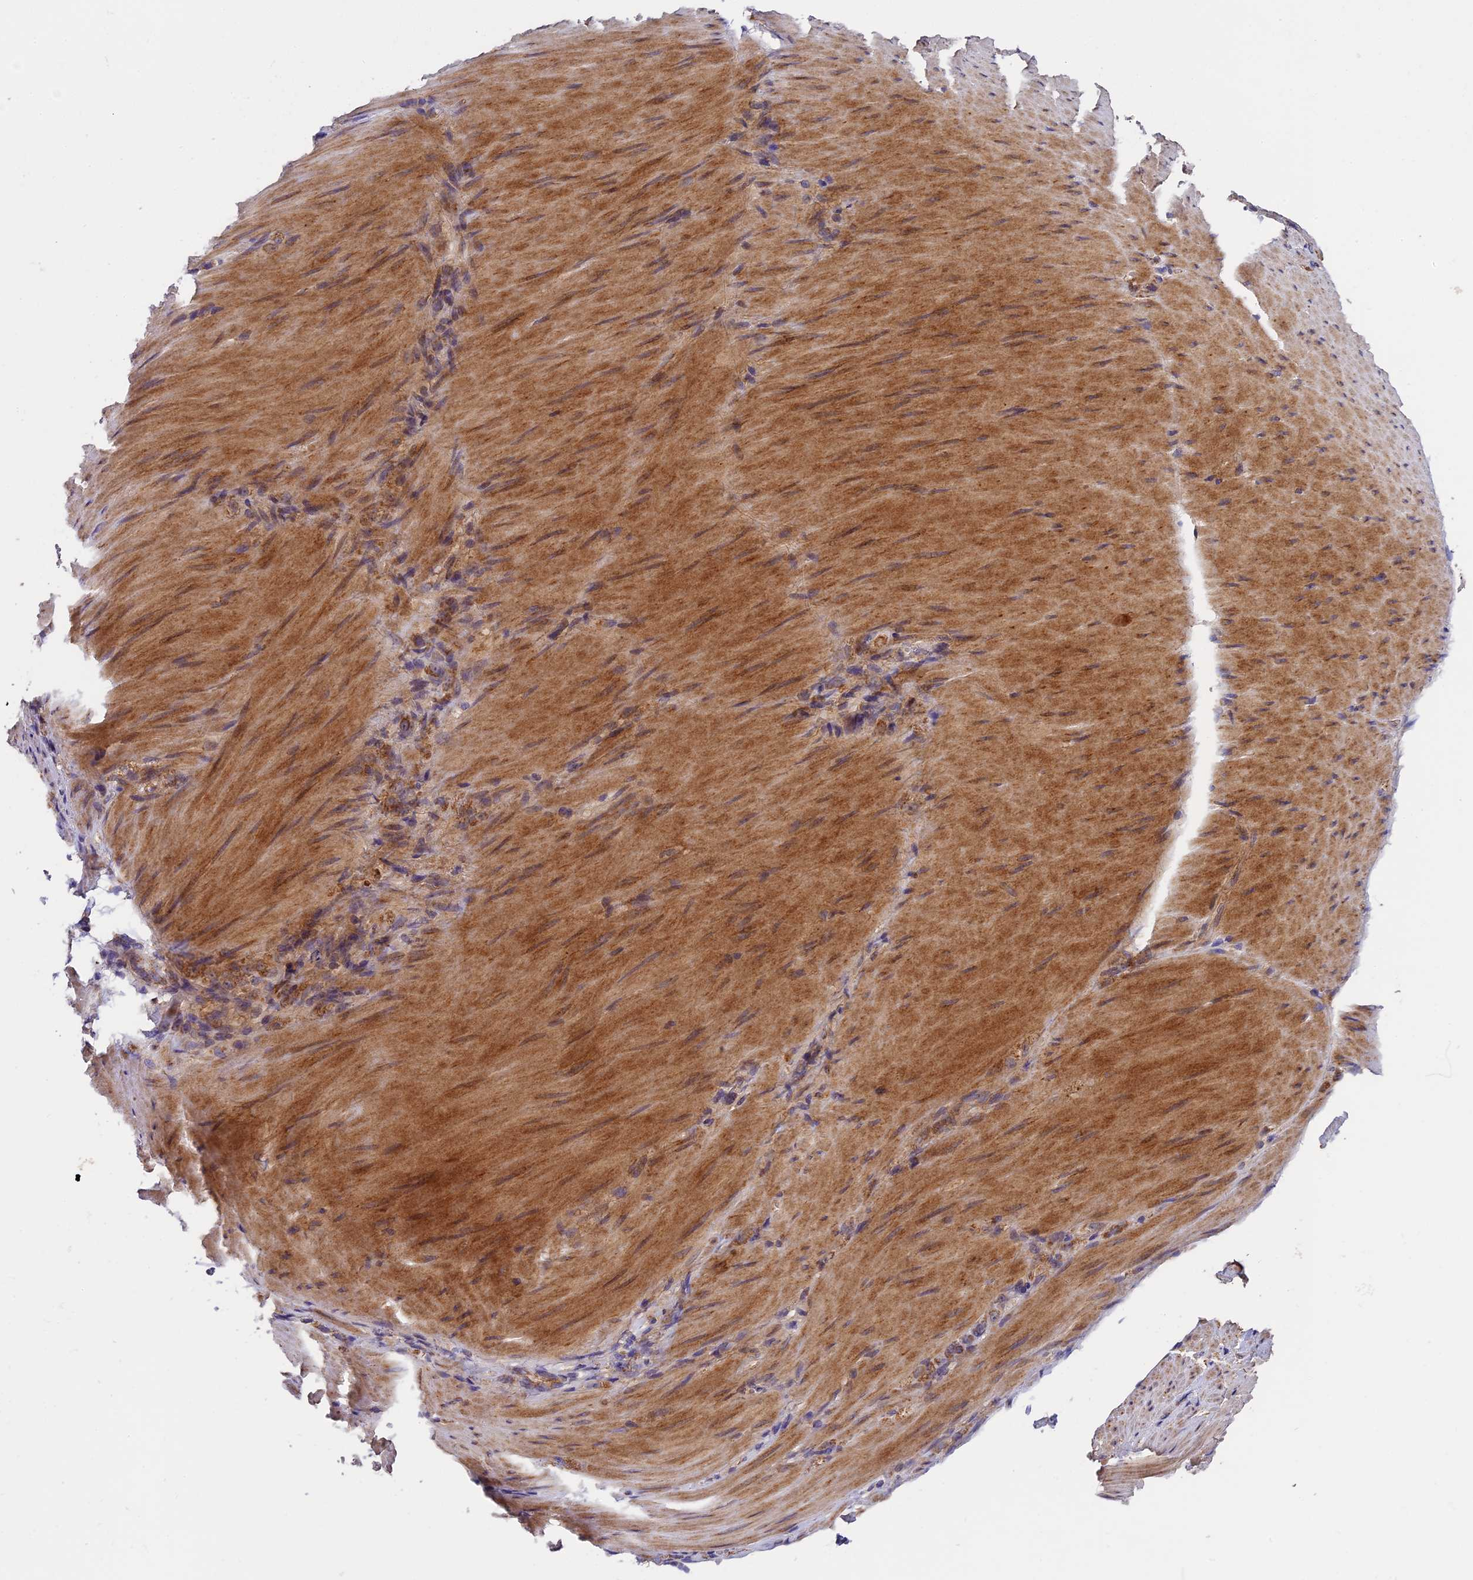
{"staining": {"intensity": "moderate", "quantity": ">75%", "location": "cytoplasmic/membranous"}, "tissue": "stomach cancer", "cell_type": "Tumor cells", "image_type": "cancer", "snomed": [{"axis": "morphology", "description": "Normal tissue, NOS"}, {"axis": "morphology", "description": "Adenocarcinoma, NOS"}, {"axis": "topography", "description": "Stomach"}], "caption": "Human stomach adenocarcinoma stained with a protein marker shows moderate staining in tumor cells.", "gene": "OCEL1", "patient": {"sex": "male", "age": 82}}